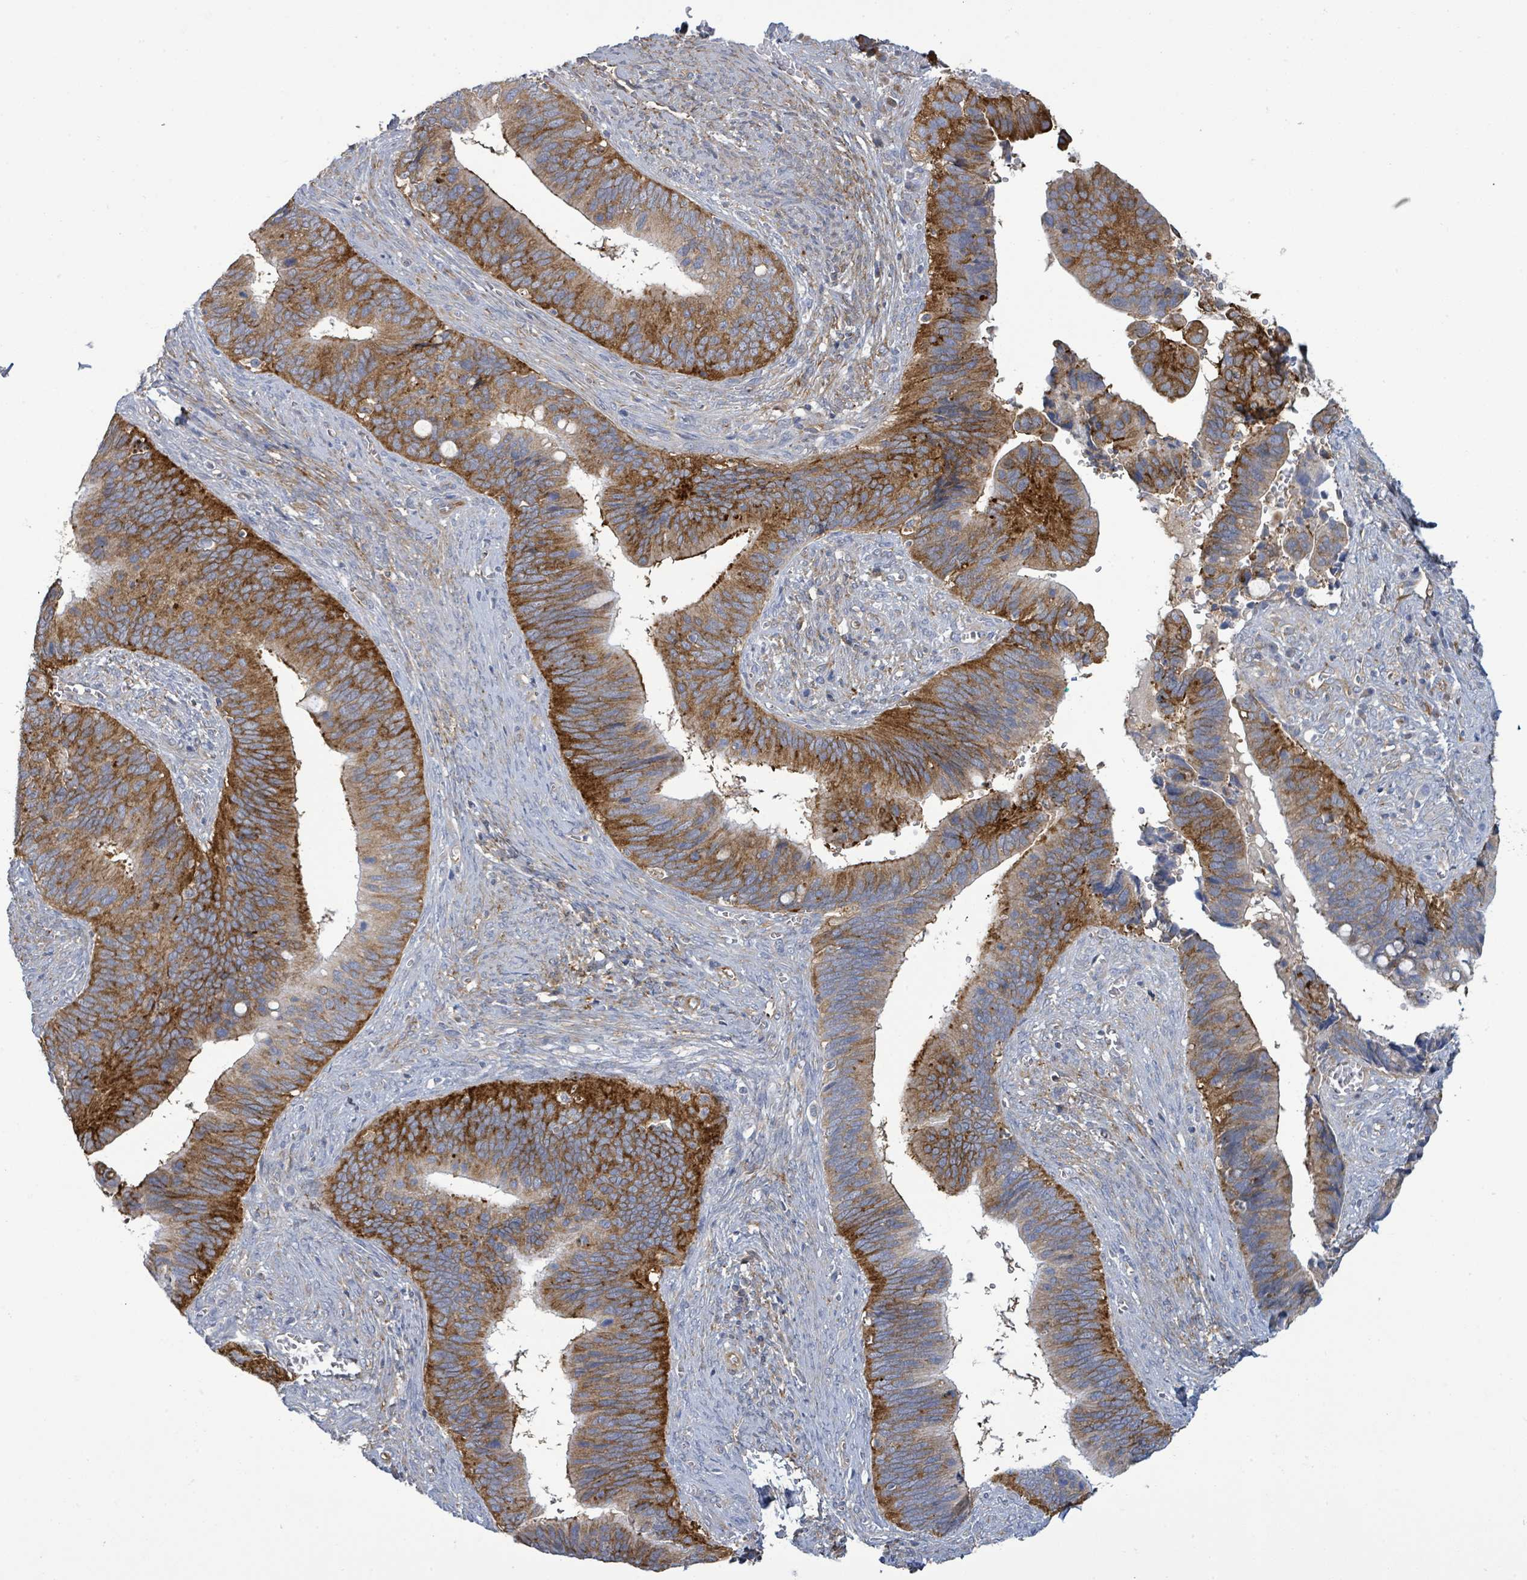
{"staining": {"intensity": "strong", "quantity": "25%-75%", "location": "cytoplasmic/membranous"}, "tissue": "cervical cancer", "cell_type": "Tumor cells", "image_type": "cancer", "snomed": [{"axis": "morphology", "description": "Adenocarcinoma, NOS"}, {"axis": "topography", "description": "Cervix"}], "caption": "Protein expression analysis of human cervical cancer reveals strong cytoplasmic/membranous expression in approximately 25%-75% of tumor cells.", "gene": "EGFL7", "patient": {"sex": "female", "age": 42}}